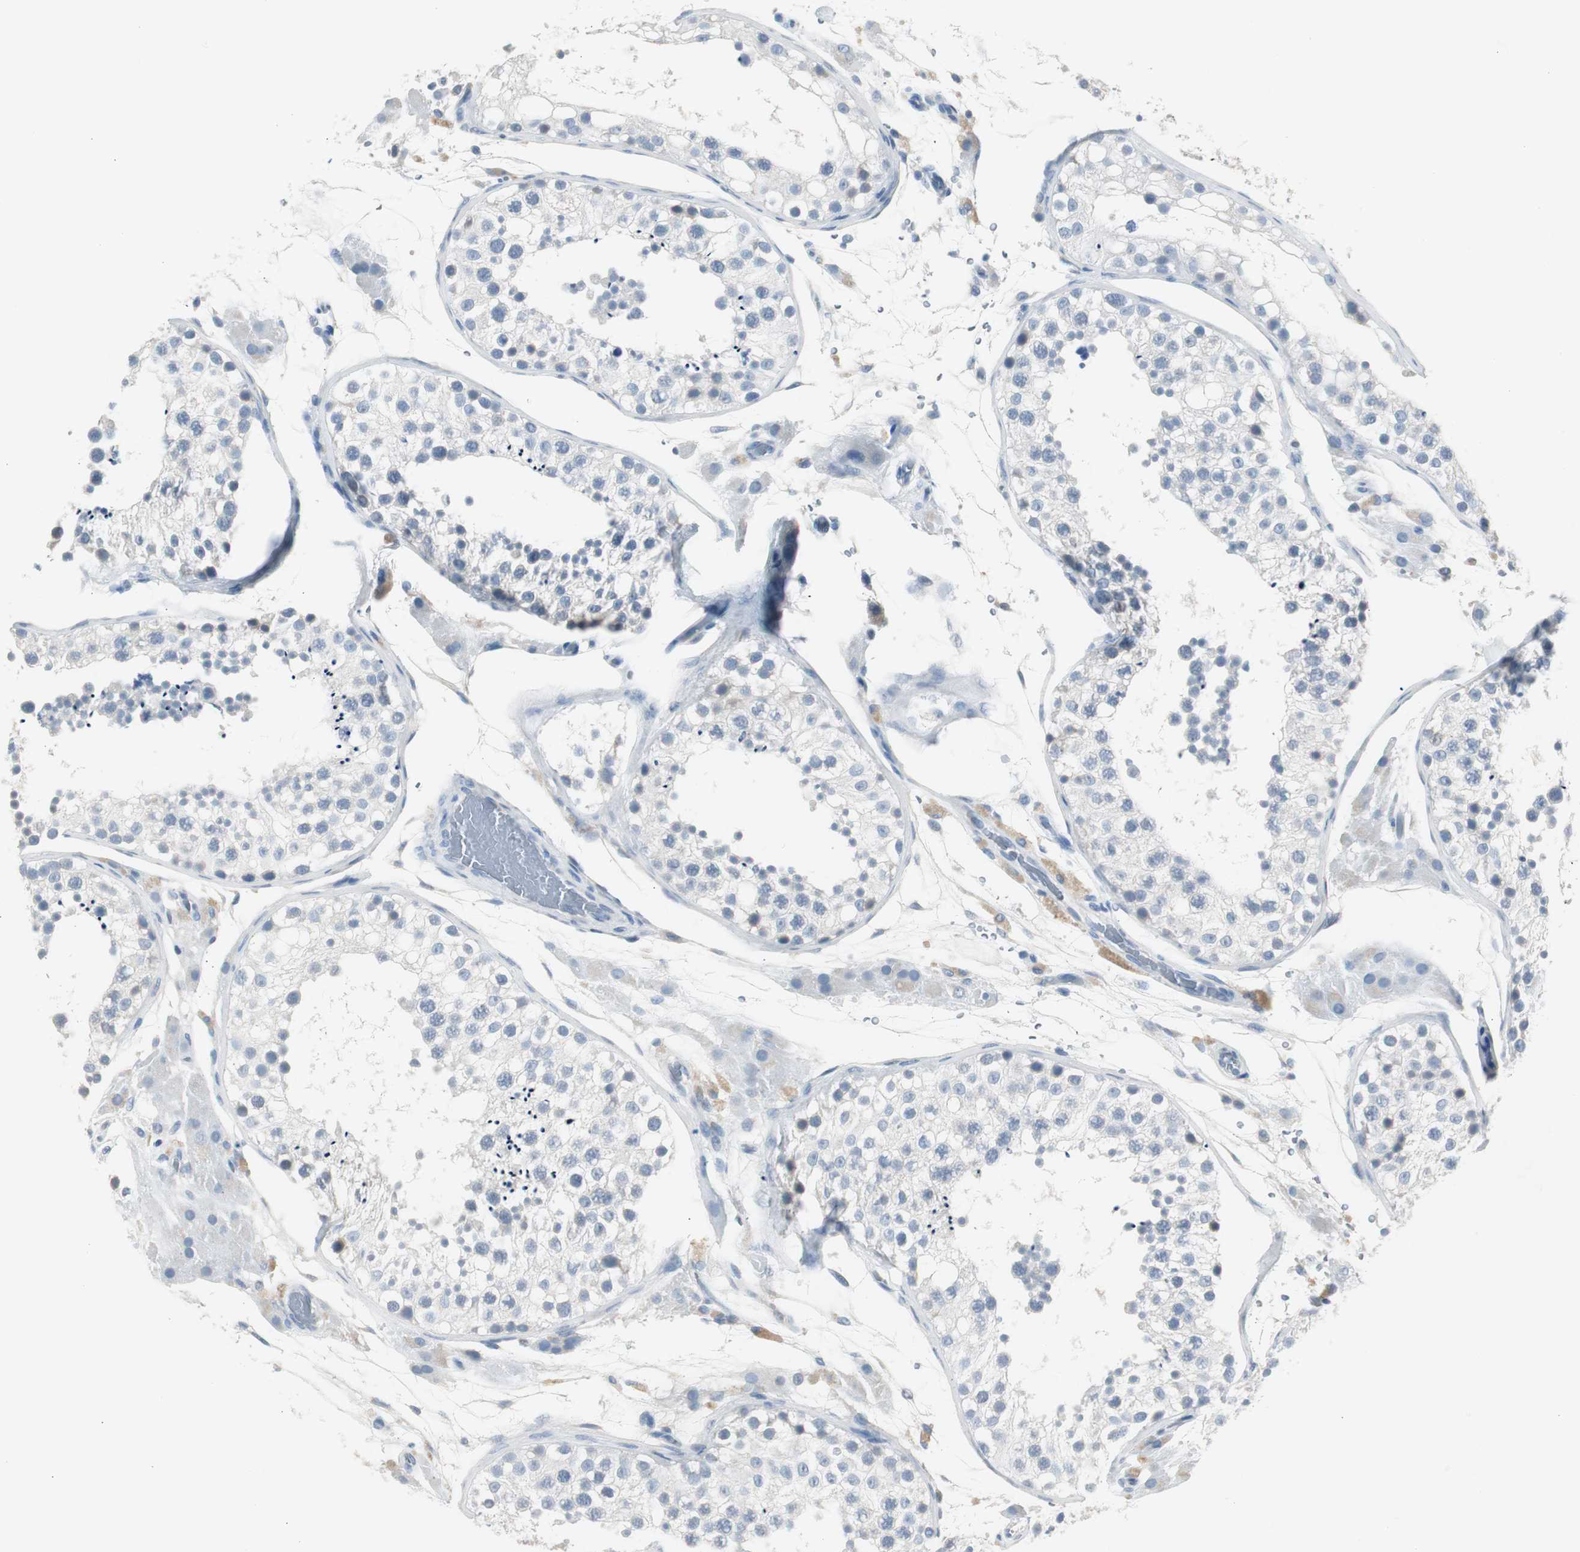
{"staining": {"intensity": "negative", "quantity": "none", "location": "none"}, "tissue": "testis", "cell_type": "Cells in seminiferous ducts", "image_type": "normal", "snomed": [{"axis": "morphology", "description": "Normal tissue, NOS"}, {"axis": "topography", "description": "Testis"}], "caption": "Cells in seminiferous ducts are negative for protein expression in benign human testis. (DAB (3,3'-diaminobenzidine) immunohistochemistry visualized using brightfield microscopy, high magnification).", "gene": "S100A7A", "patient": {"sex": "male", "age": 26}}